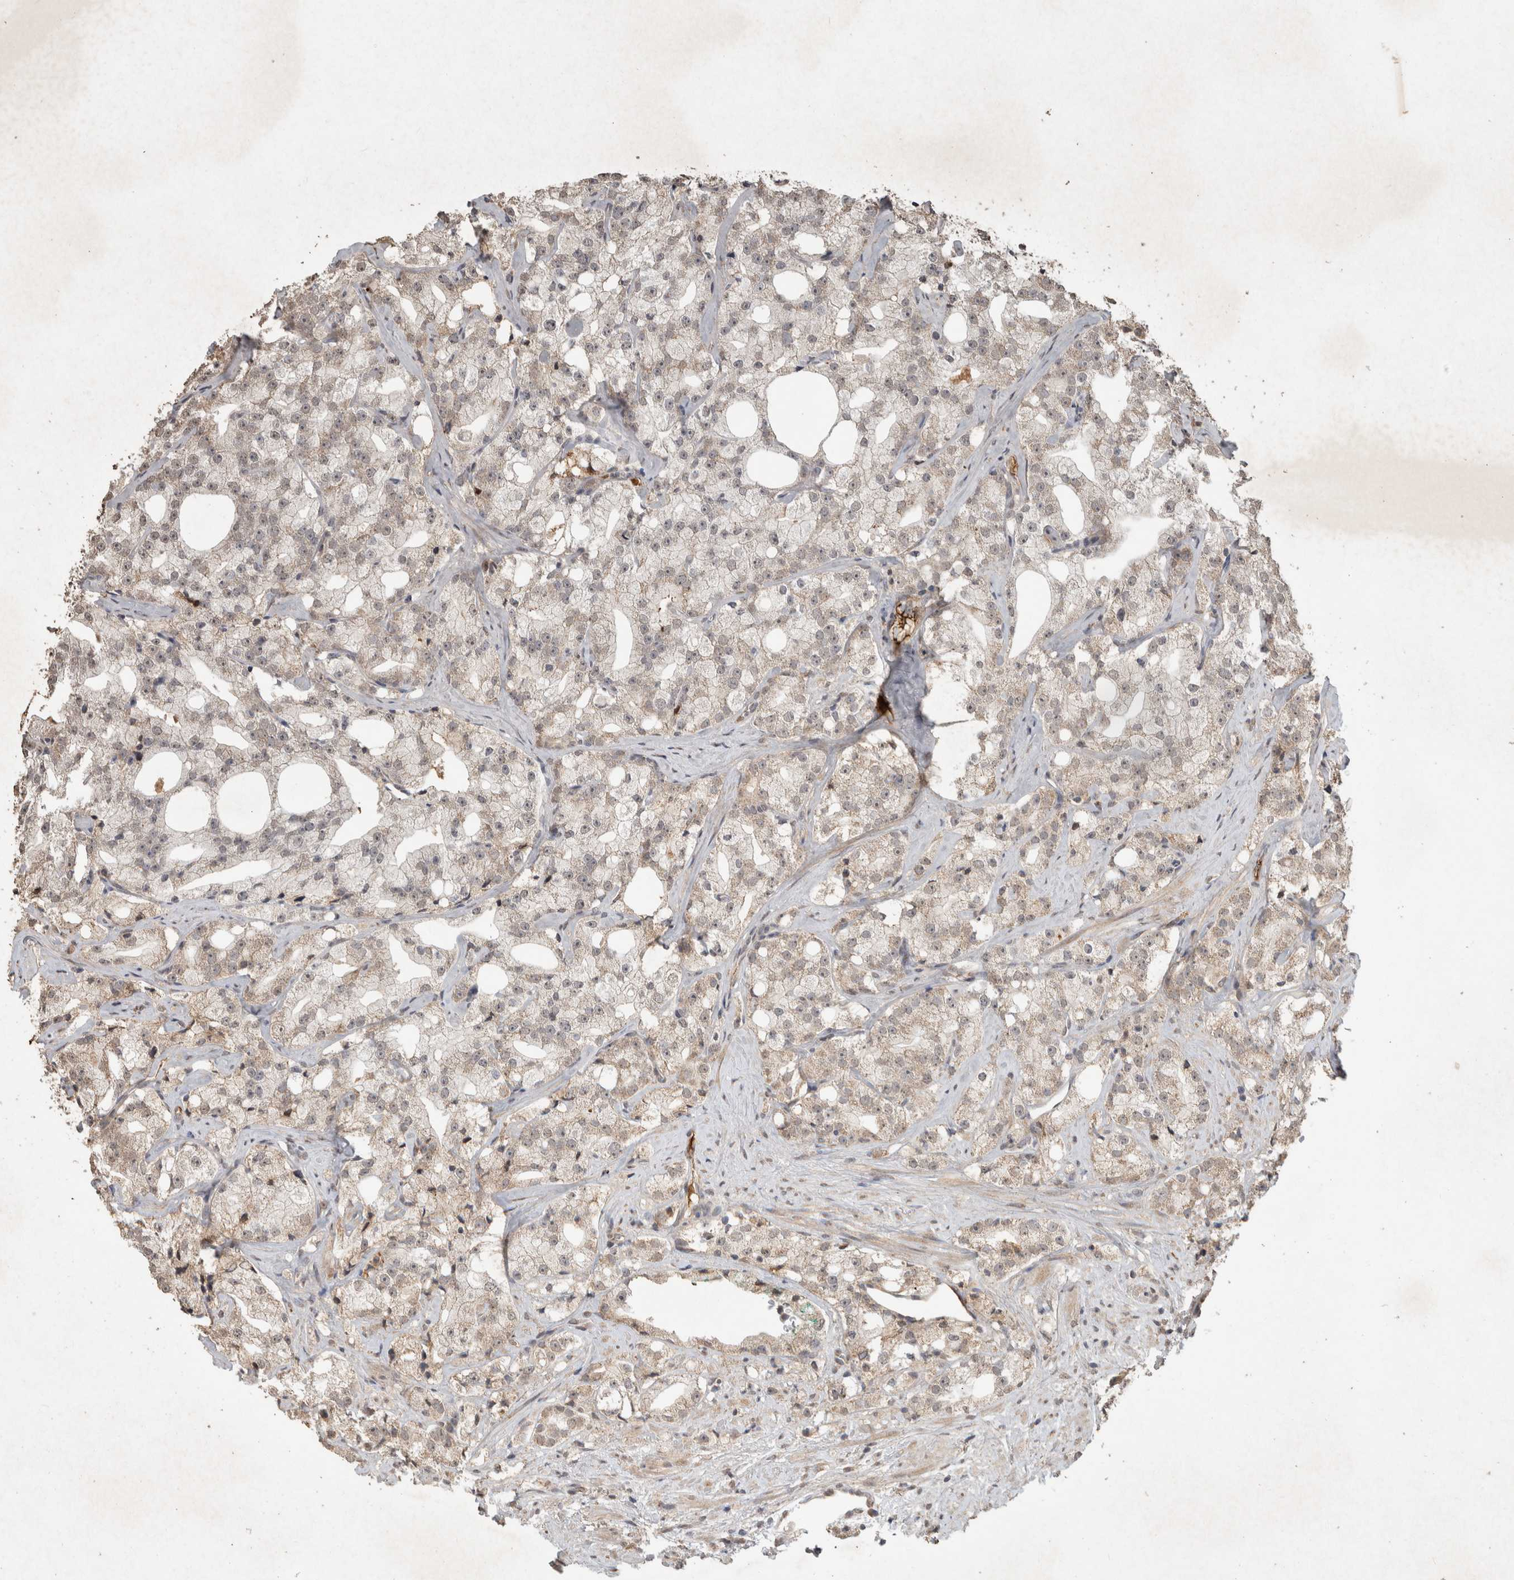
{"staining": {"intensity": "weak", "quantity": ">75%", "location": "cytoplasmic/membranous"}, "tissue": "prostate cancer", "cell_type": "Tumor cells", "image_type": "cancer", "snomed": [{"axis": "morphology", "description": "Adenocarcinoma, High grade"}, {"axis": "topography", "description": "Prostate"}], "caption": "A micrograph of prostate cancer stained for a protein reveals weak cytoplasmic/membranous brown staining in tumor cells.", "gene": "FAM3A", "patient": {"sex": "male", "age": 64}}